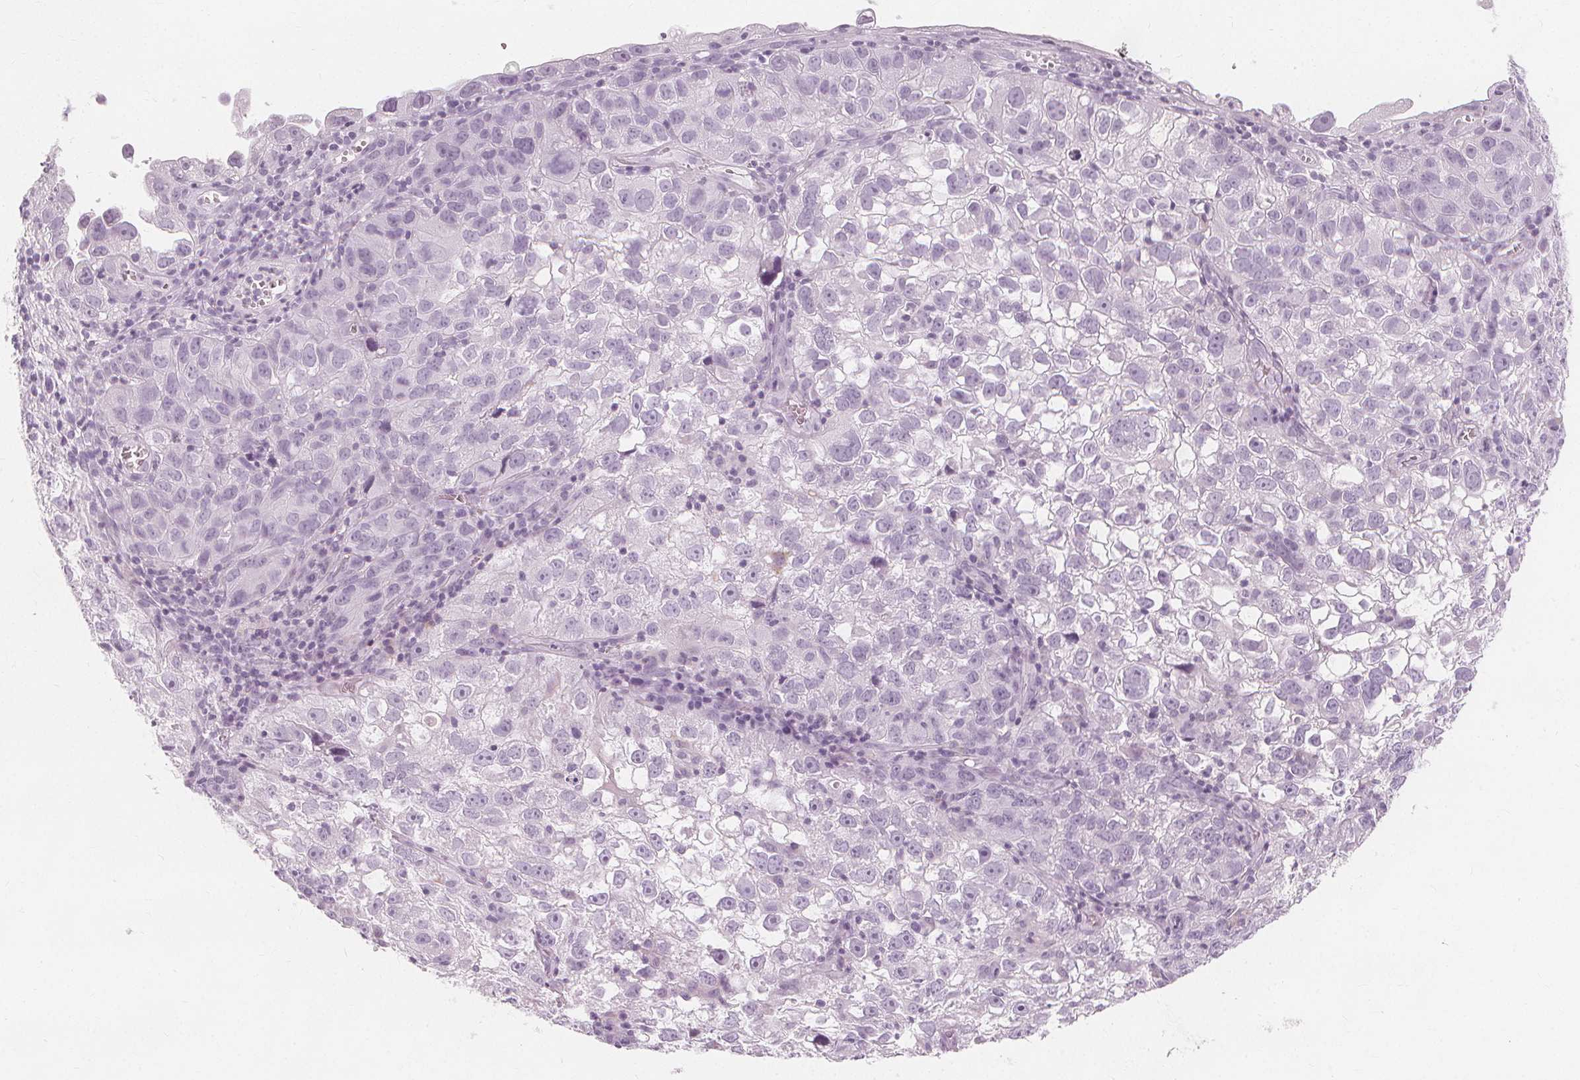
{"staining": {"intensity": "negative", "quantity": "none", "location": "none"}, "tissue": "cervical cancer", "cell_type": "Tumor cells", "image_type": "cancer", "snomed": [{"axis": "morphology", "description": "Squamous cell carcinoma, NOS"}, {"axis": "topography", "description": "Cervix"}], "caption": "A photomicrograph of squamous cell carcinoma (cervical) stained for a protein displays no brown staining in tumor cells.", "gene": "TFF1", "patient": {"sex": "female", "age": 55}}